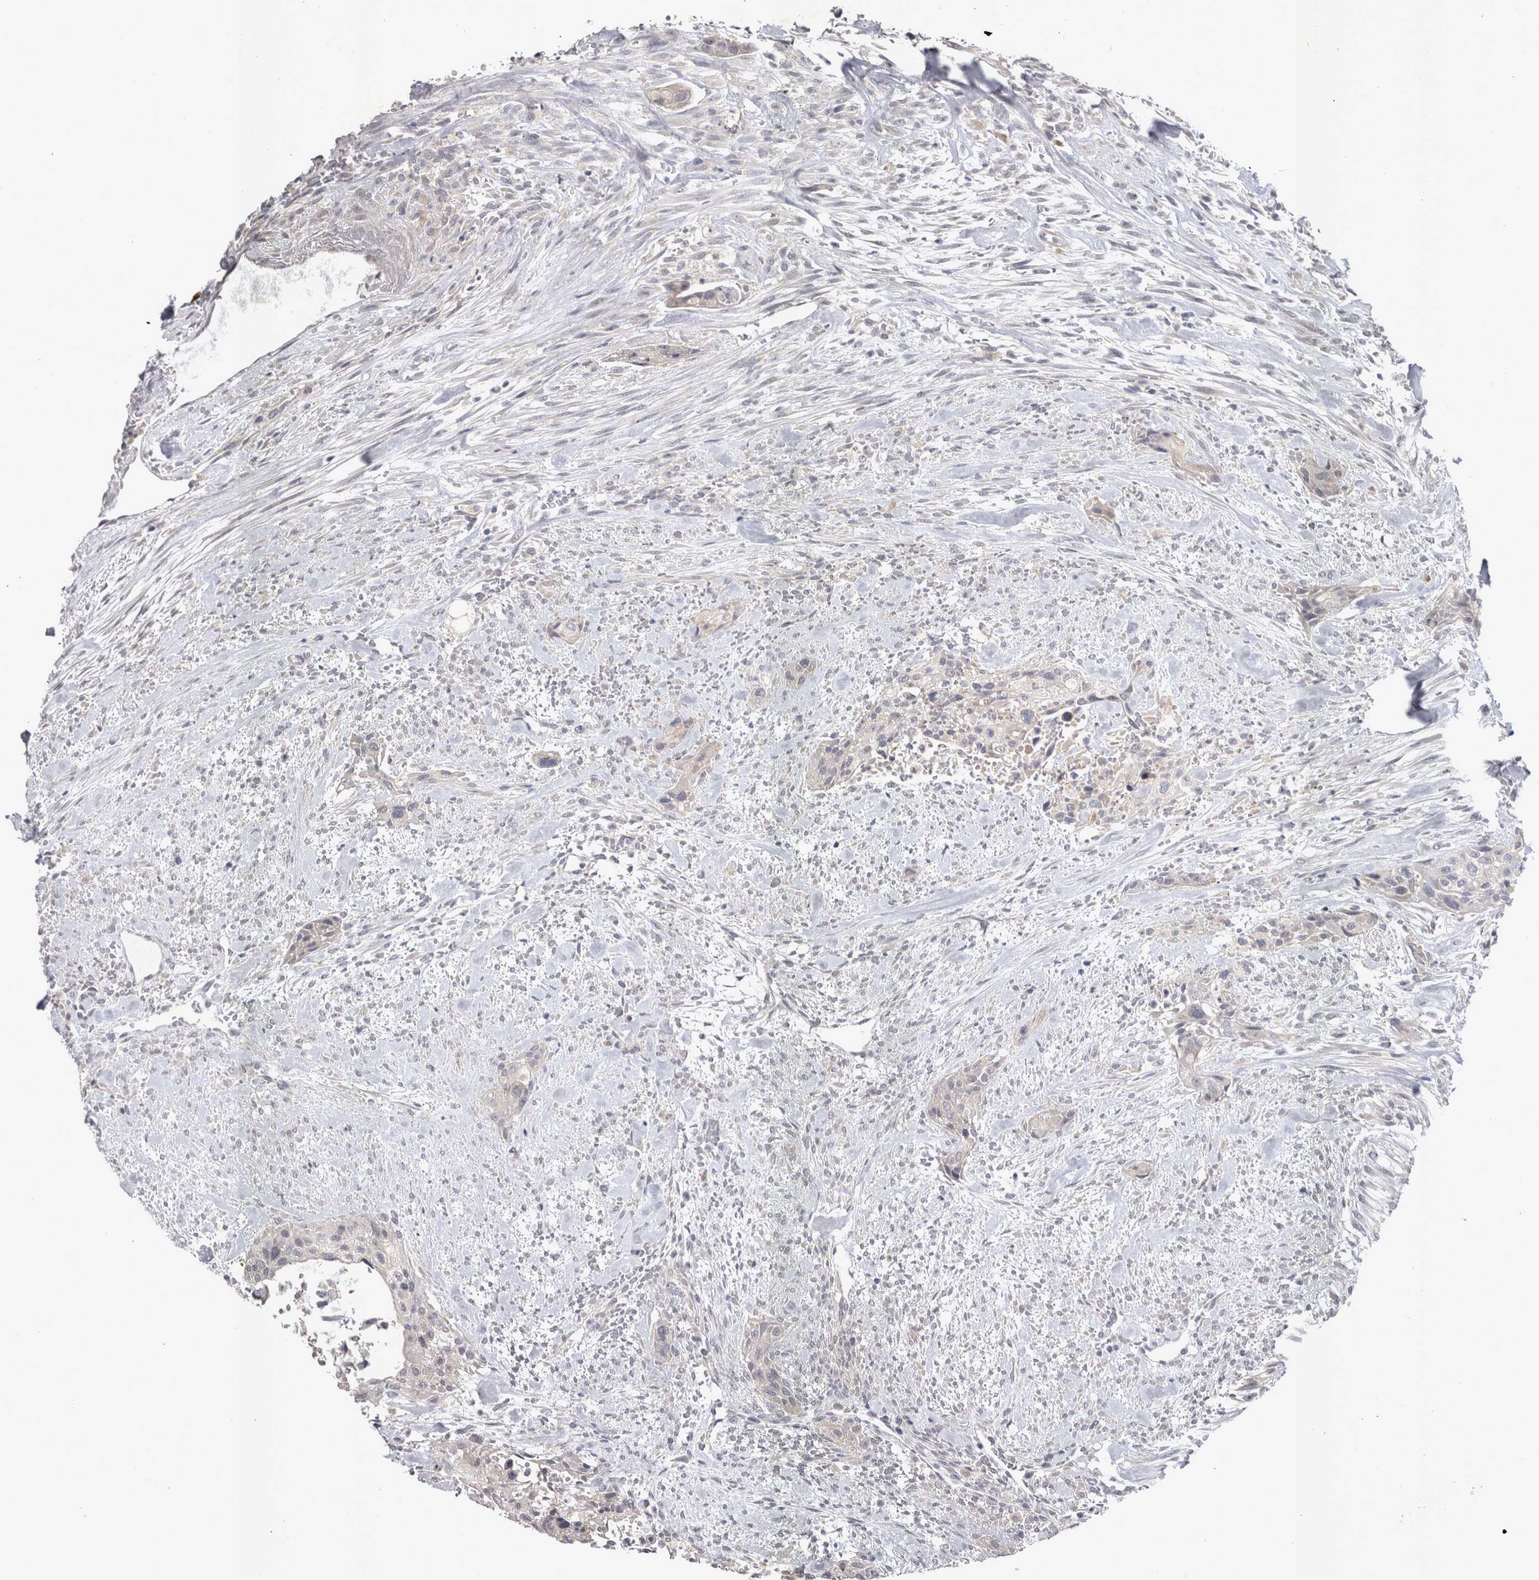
{"staining": {"intensity": "negative", "quantity": "none", "location": "none"}, "tissue": "urothelial cancer", "cell_type": "Tumor cells", "image_type": "cancer", "snomed": [{"axis": "morphology", "description": "Urothelial carcinoma, High grade"}, {"axis": "topography", "description": "Urinary bladder"}], "caption": "Tumor cells show no significant positivity in urothelial carcinoma (high-grade).", "gene": "CTBS", "patient": {"sex": "male", "age": 35}}